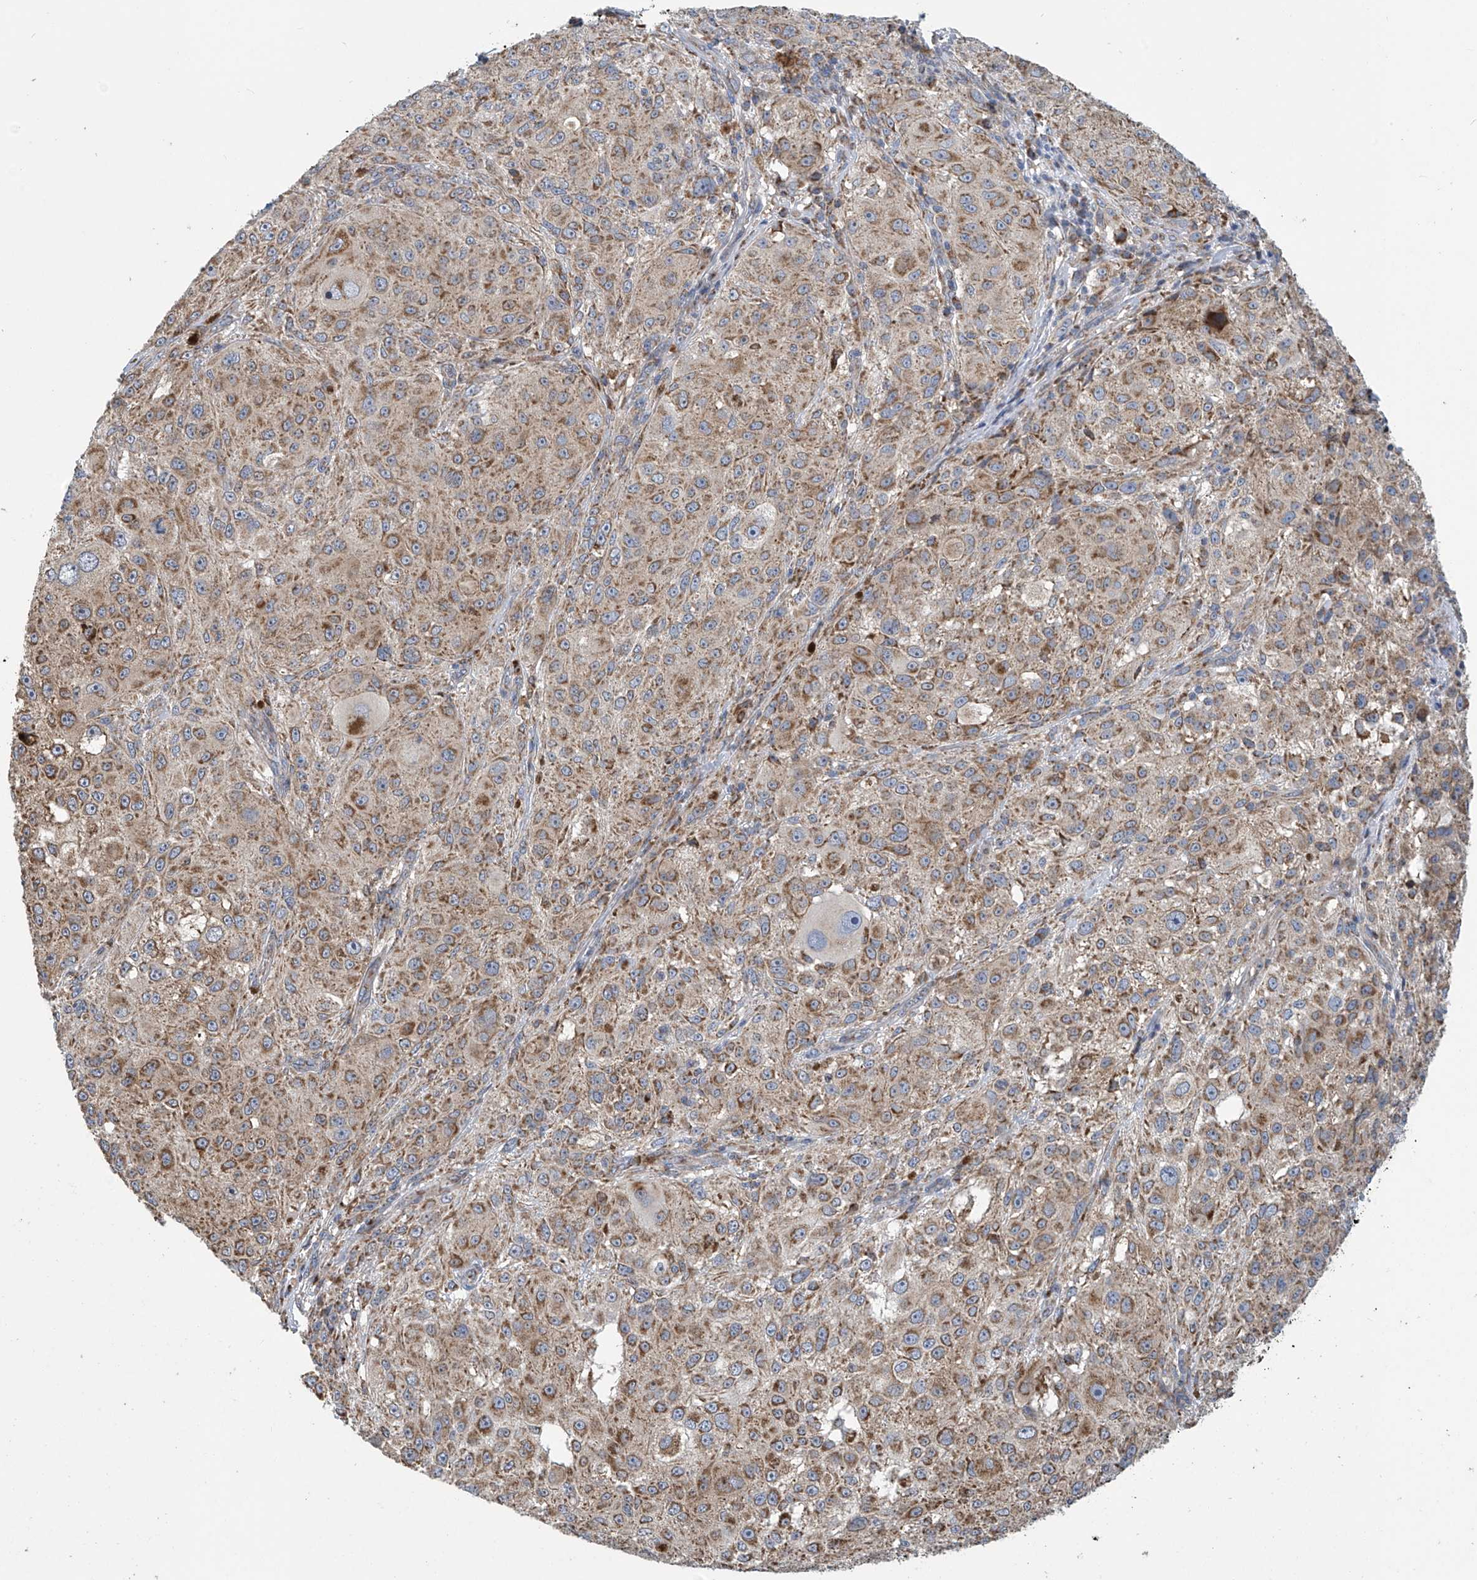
{"staining": {"intensity": "moderate", "quantity": ">75%", "location": "cytoplasmic/membranous"}, "tissue": "melanoma", "cell_type": "Tumor cells", "image_type": "cancer", "snomed": [{"axis": "morphology", "description": "Necrosis, NOS"}, {"axis": "morphology", "description": "Malignant melanoma, NOS"}, {"axis": "topography", "description": "Skin"}], "caption": "Immunohistochemistry (DAB (3,3'-diaminobenzidine)) staining of melanoma displays moderate cytoplasmic/membranous protein staining in about >75% of tumor cells.", "gene": "COMMD1", "patient": {"sex": "female", "age": 87}}